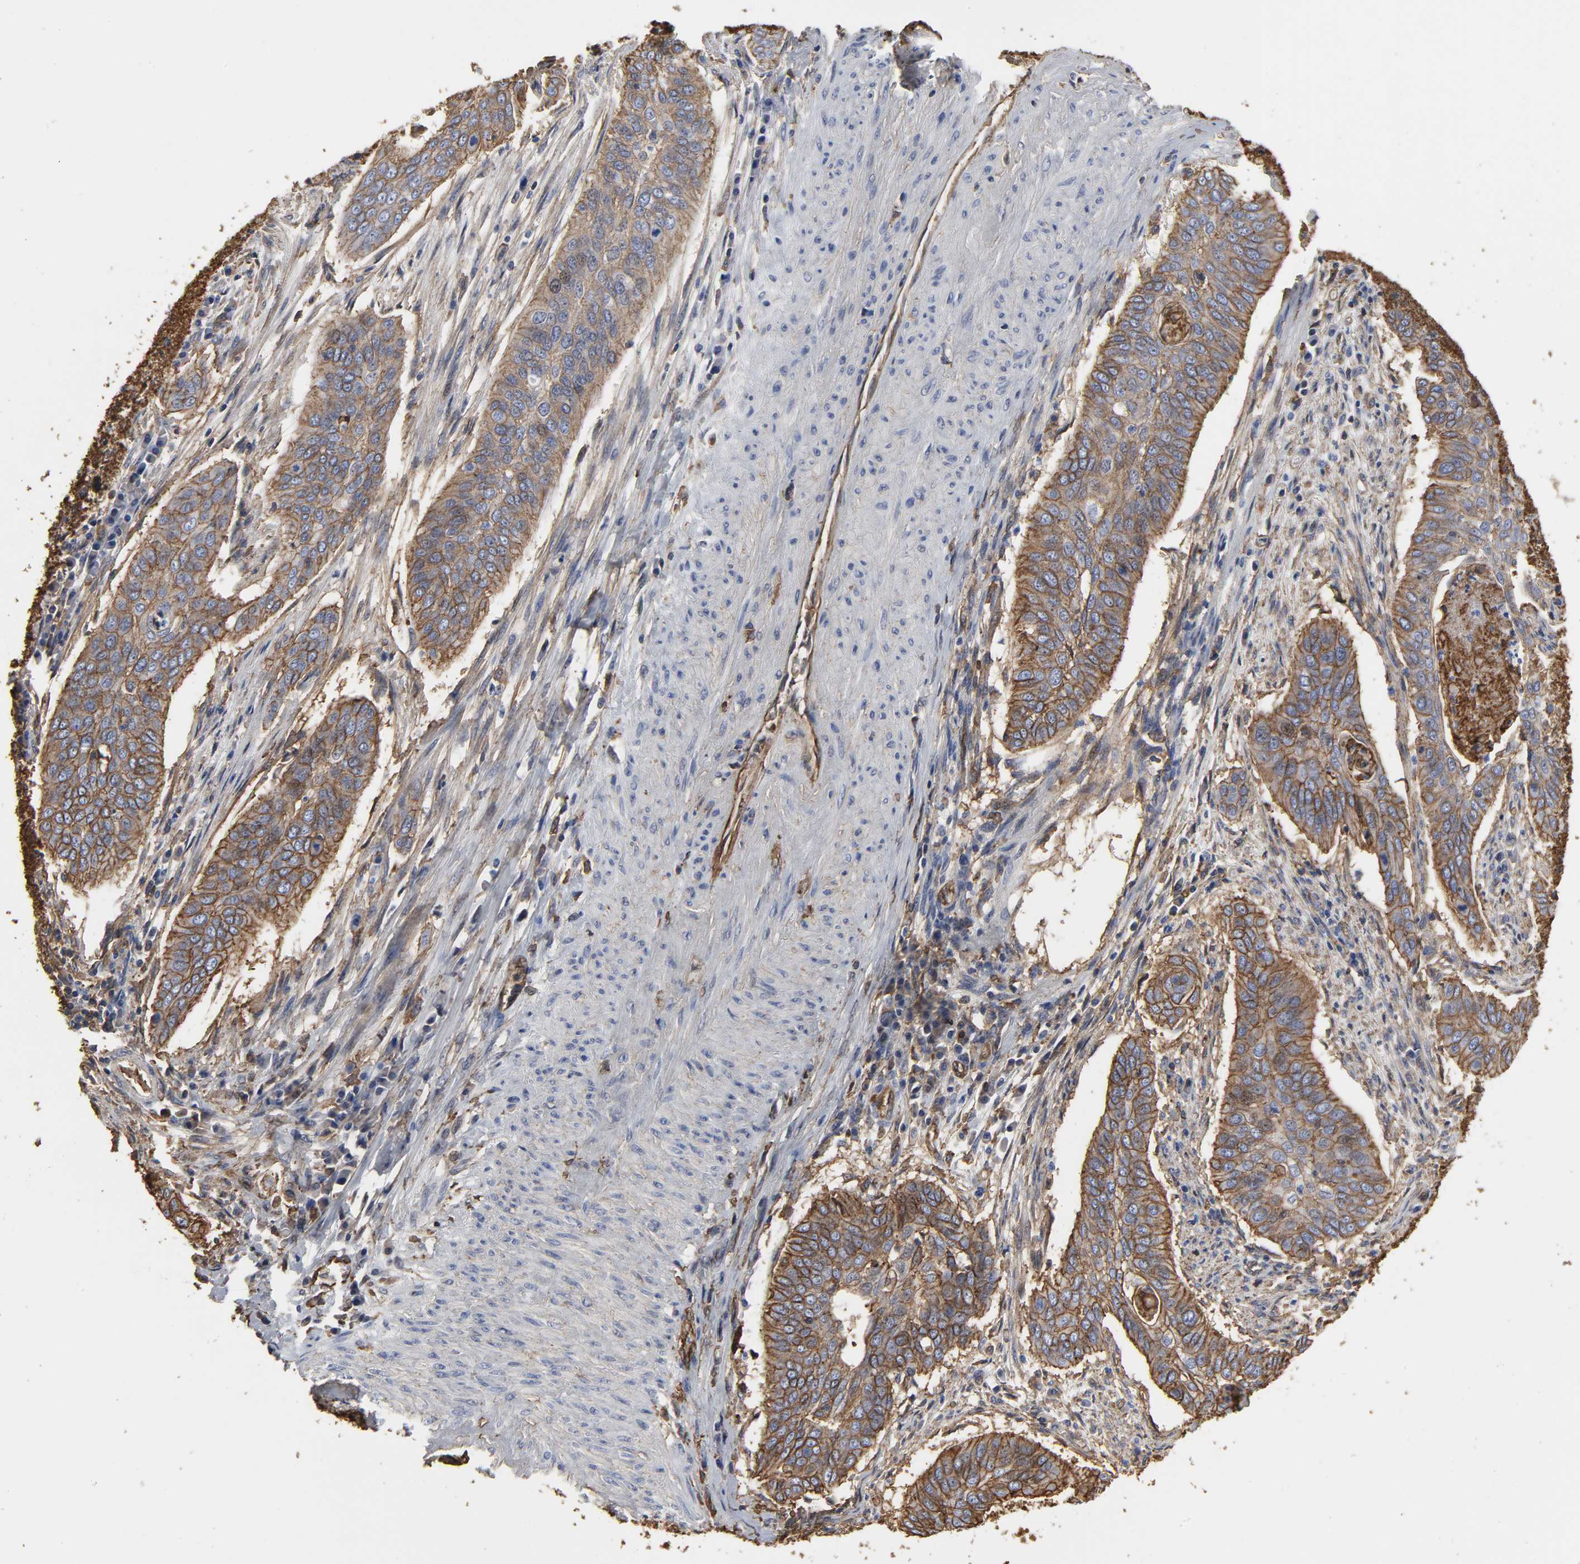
{"staining": {"intensity": "moderate", "quantity": ">75%", "location": "cytoplasmic/membranous"}, "tissue": "cervical cancer", "cell_type": "Tumor cells", "image_type": "cancer", "snomed": [{"axis": "morphology", "description": "Squamous cell carcinoma, NOS"}, {"axis": "topography", "description": "Cervix"}], "caption": "Immunohistochemical staining of human squamous cell carcinoma (cervical) demonstrates medium levels of moderate cytoplasmic/membranous staining in approximately >75% of tumor cells.", "gene": "ANXA2", "patient": {"sex": "female", "age": 39}}